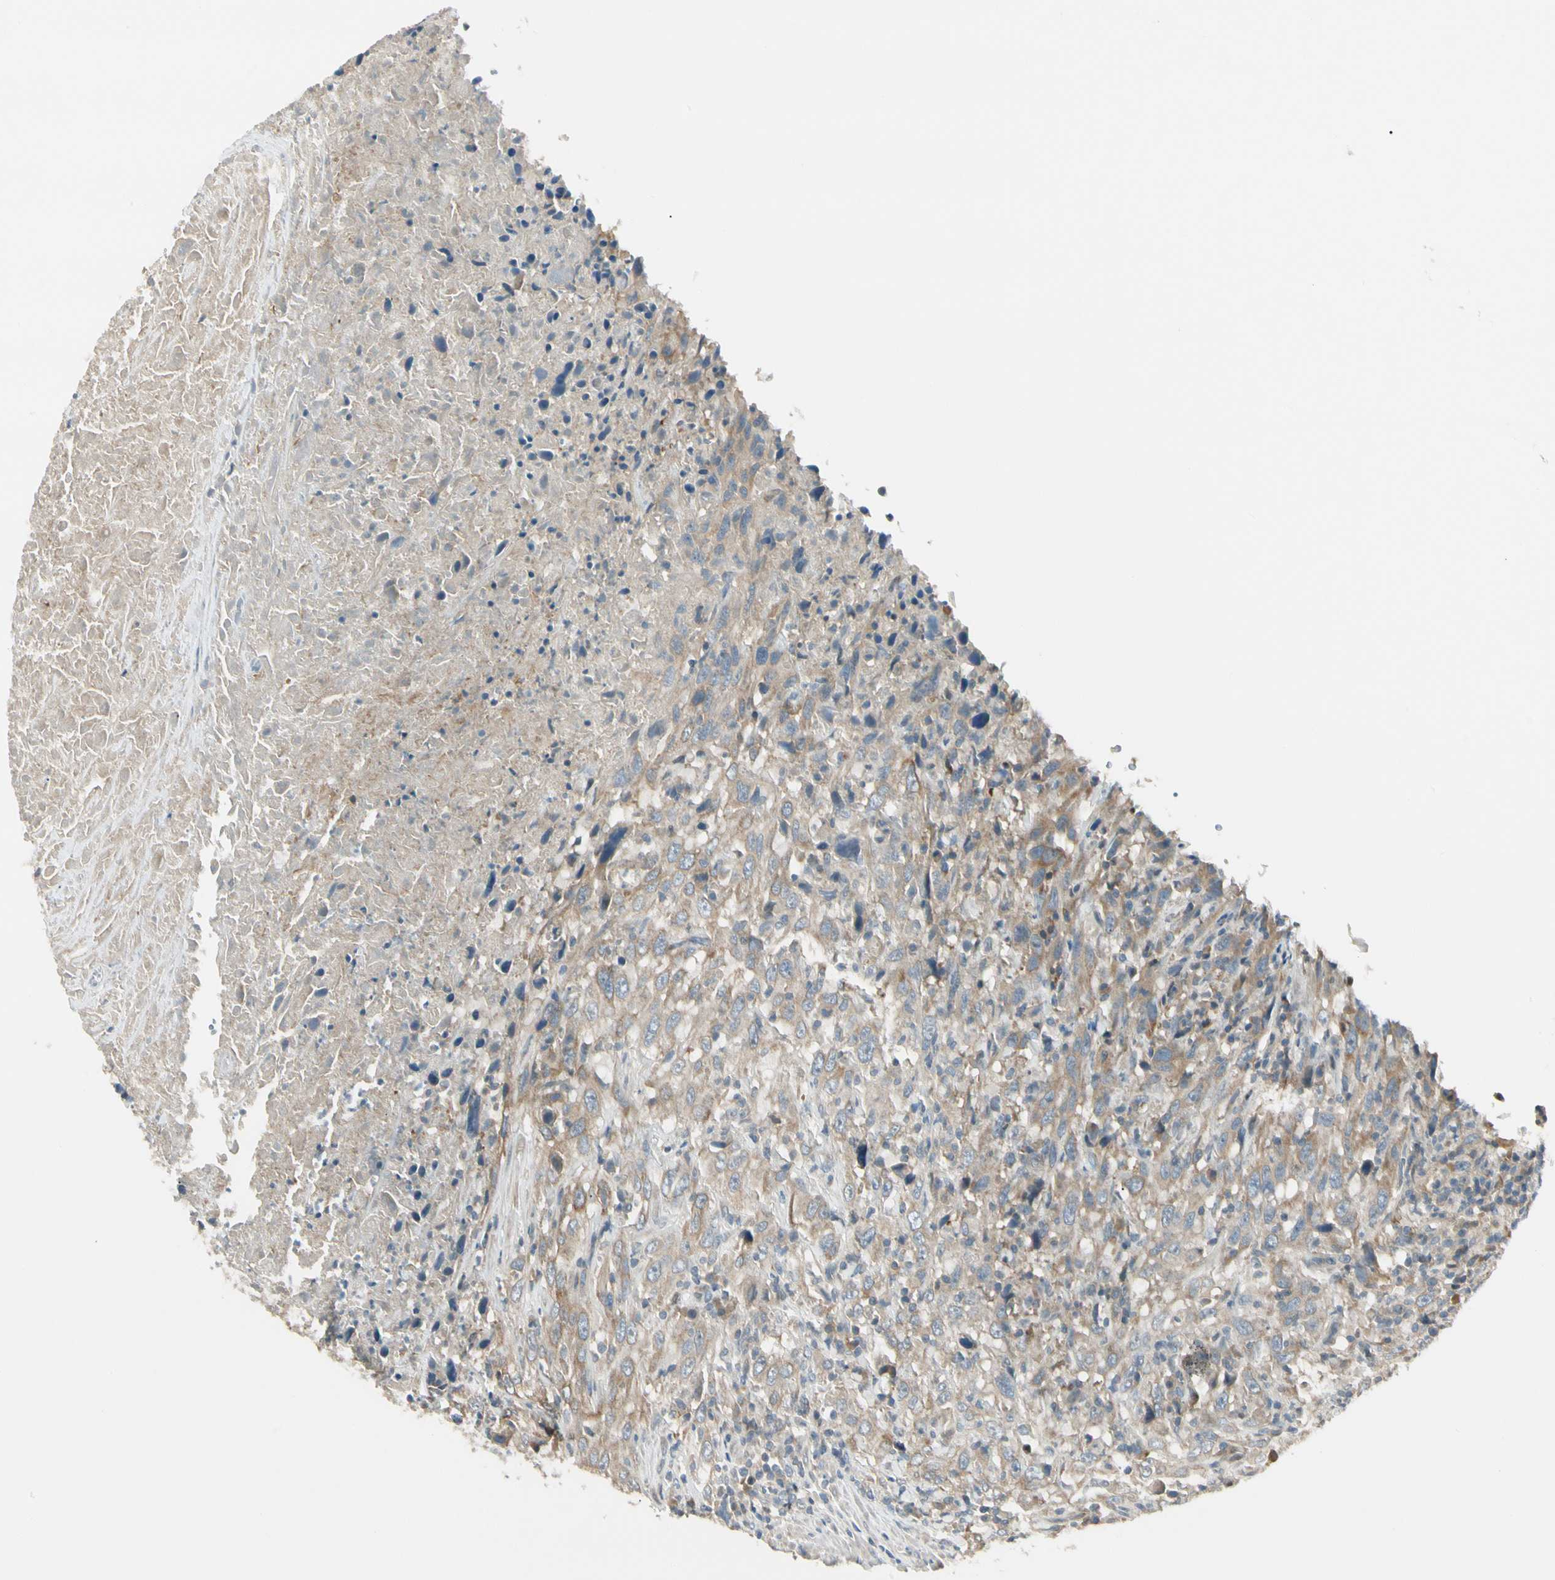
{"staining": {"intensity": "moderate", "quantity": "25%-75%", "location": "cytoplasmic/membranous"}, "tissue": "urothelial cancer", "cell_type": "Tumor cells", "image_type": "cancer", "snomed": [{"axis": "morphology", "description": "Urothelial carcinoma, High grade"}, {"axis": "topography", "description": "Urinary bladder"}], "caption": "DAB immunohistochemical staining of urothelial carcinoma (high-grade) exhibits moderate cytoplasmic/membranous protein expression in about 25%-75% of tumor cells. The staining was performed using DAB, with brown indicating positive protein expression. Nuclei are stained blue with hematoxylin.", "gene": "P3H2", "patient": {"sex": "male", "age": 61}}